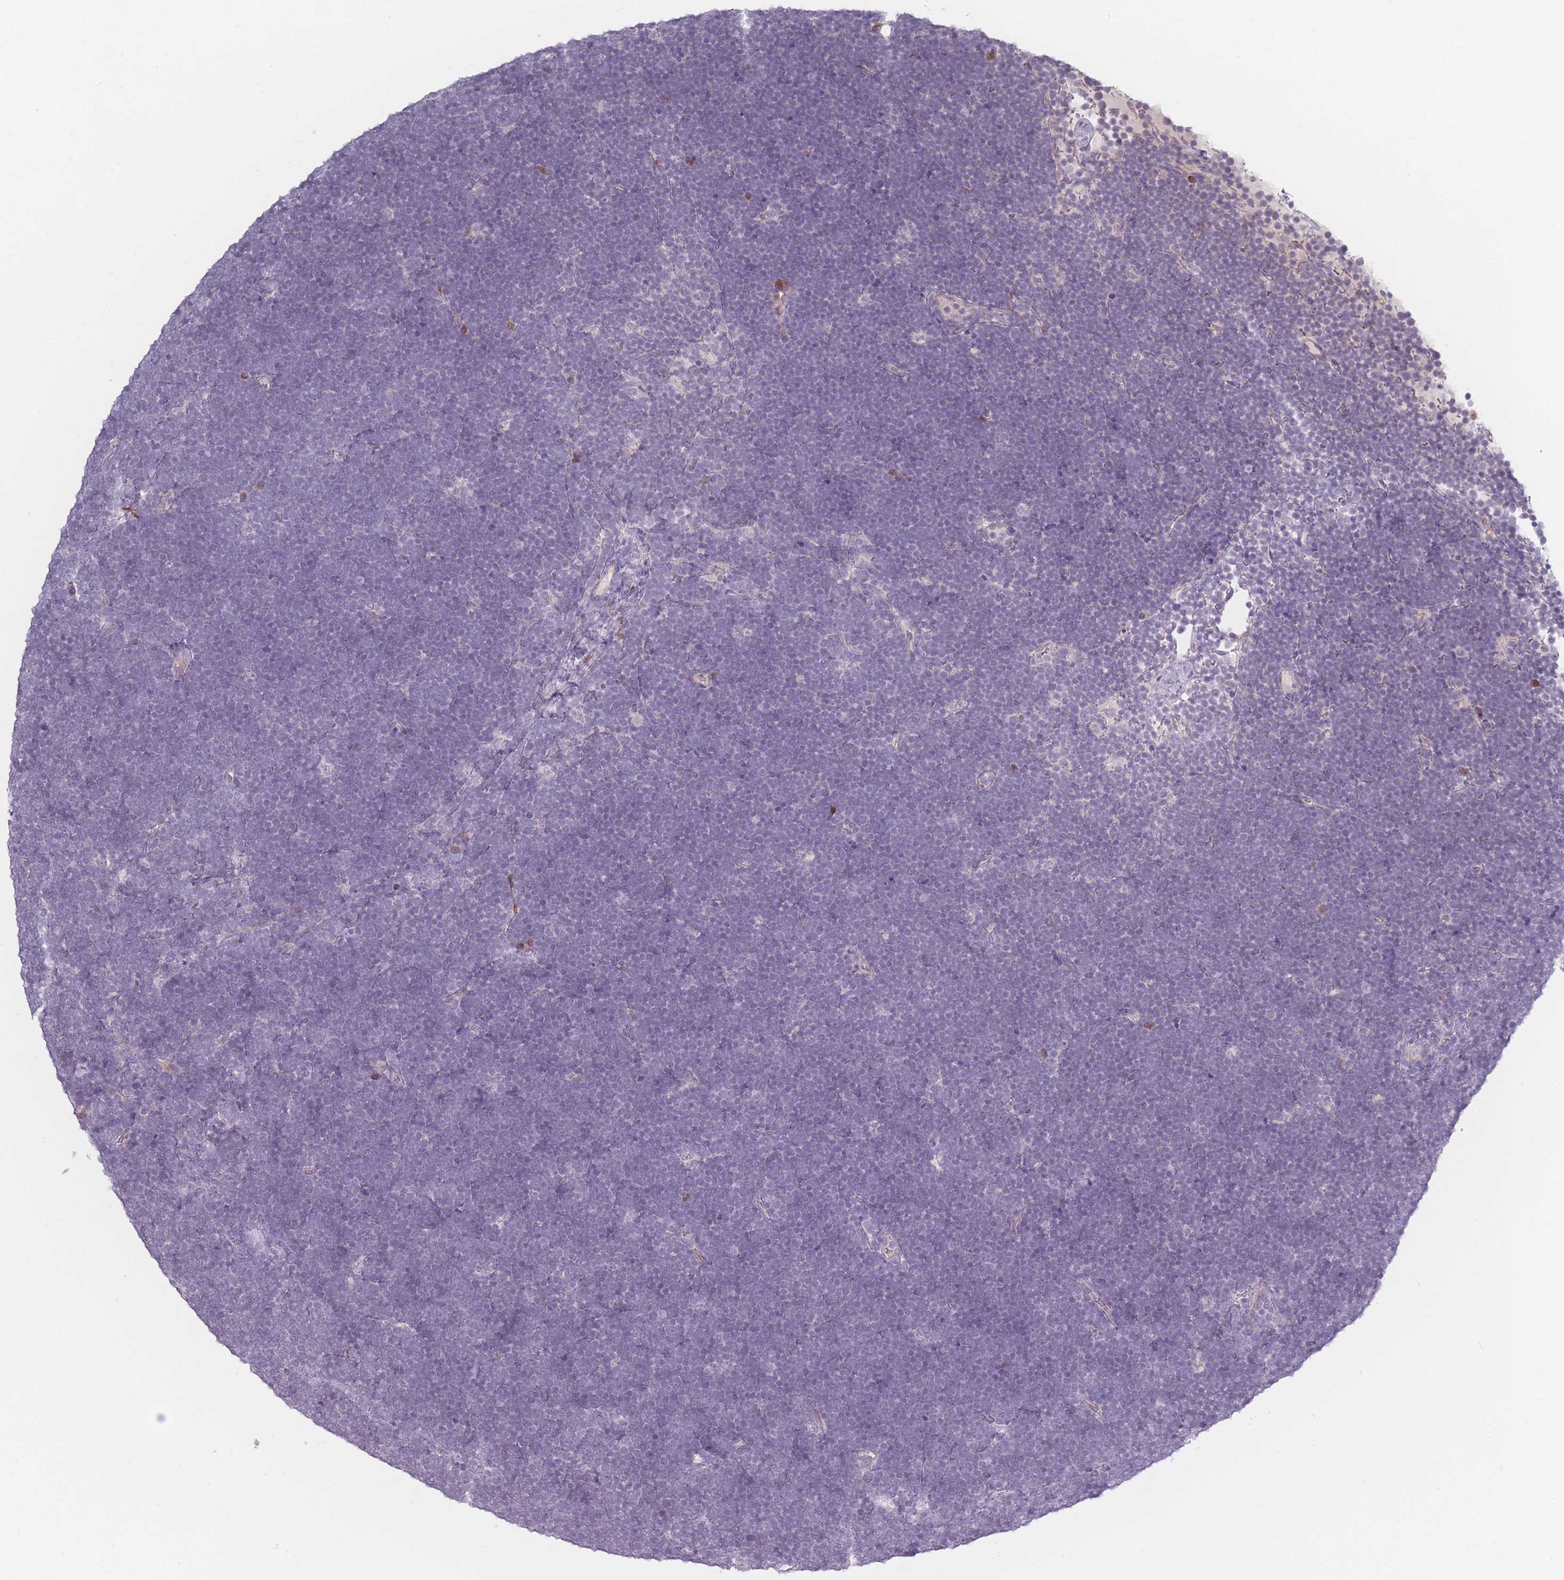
{"staining": {"intensity": "negative", "quantity": "none", "location": "none"}, "tissue": "lymphoma", "cell_type": "Tumor cells", "image_type": "cancer", "snomed": [{"axis": "morphology", "description": "Malignant lymphoma, non-Hodgkin's type, High grade"}, {"axis": "topography", "description": "Lymph node"}], "caption": "Lymphoma stained for a protein using immunohistochemistry shows no positivity tumor cells.", "gene": "RASL10B", "patient": {"sex": "male", "age": 13}}